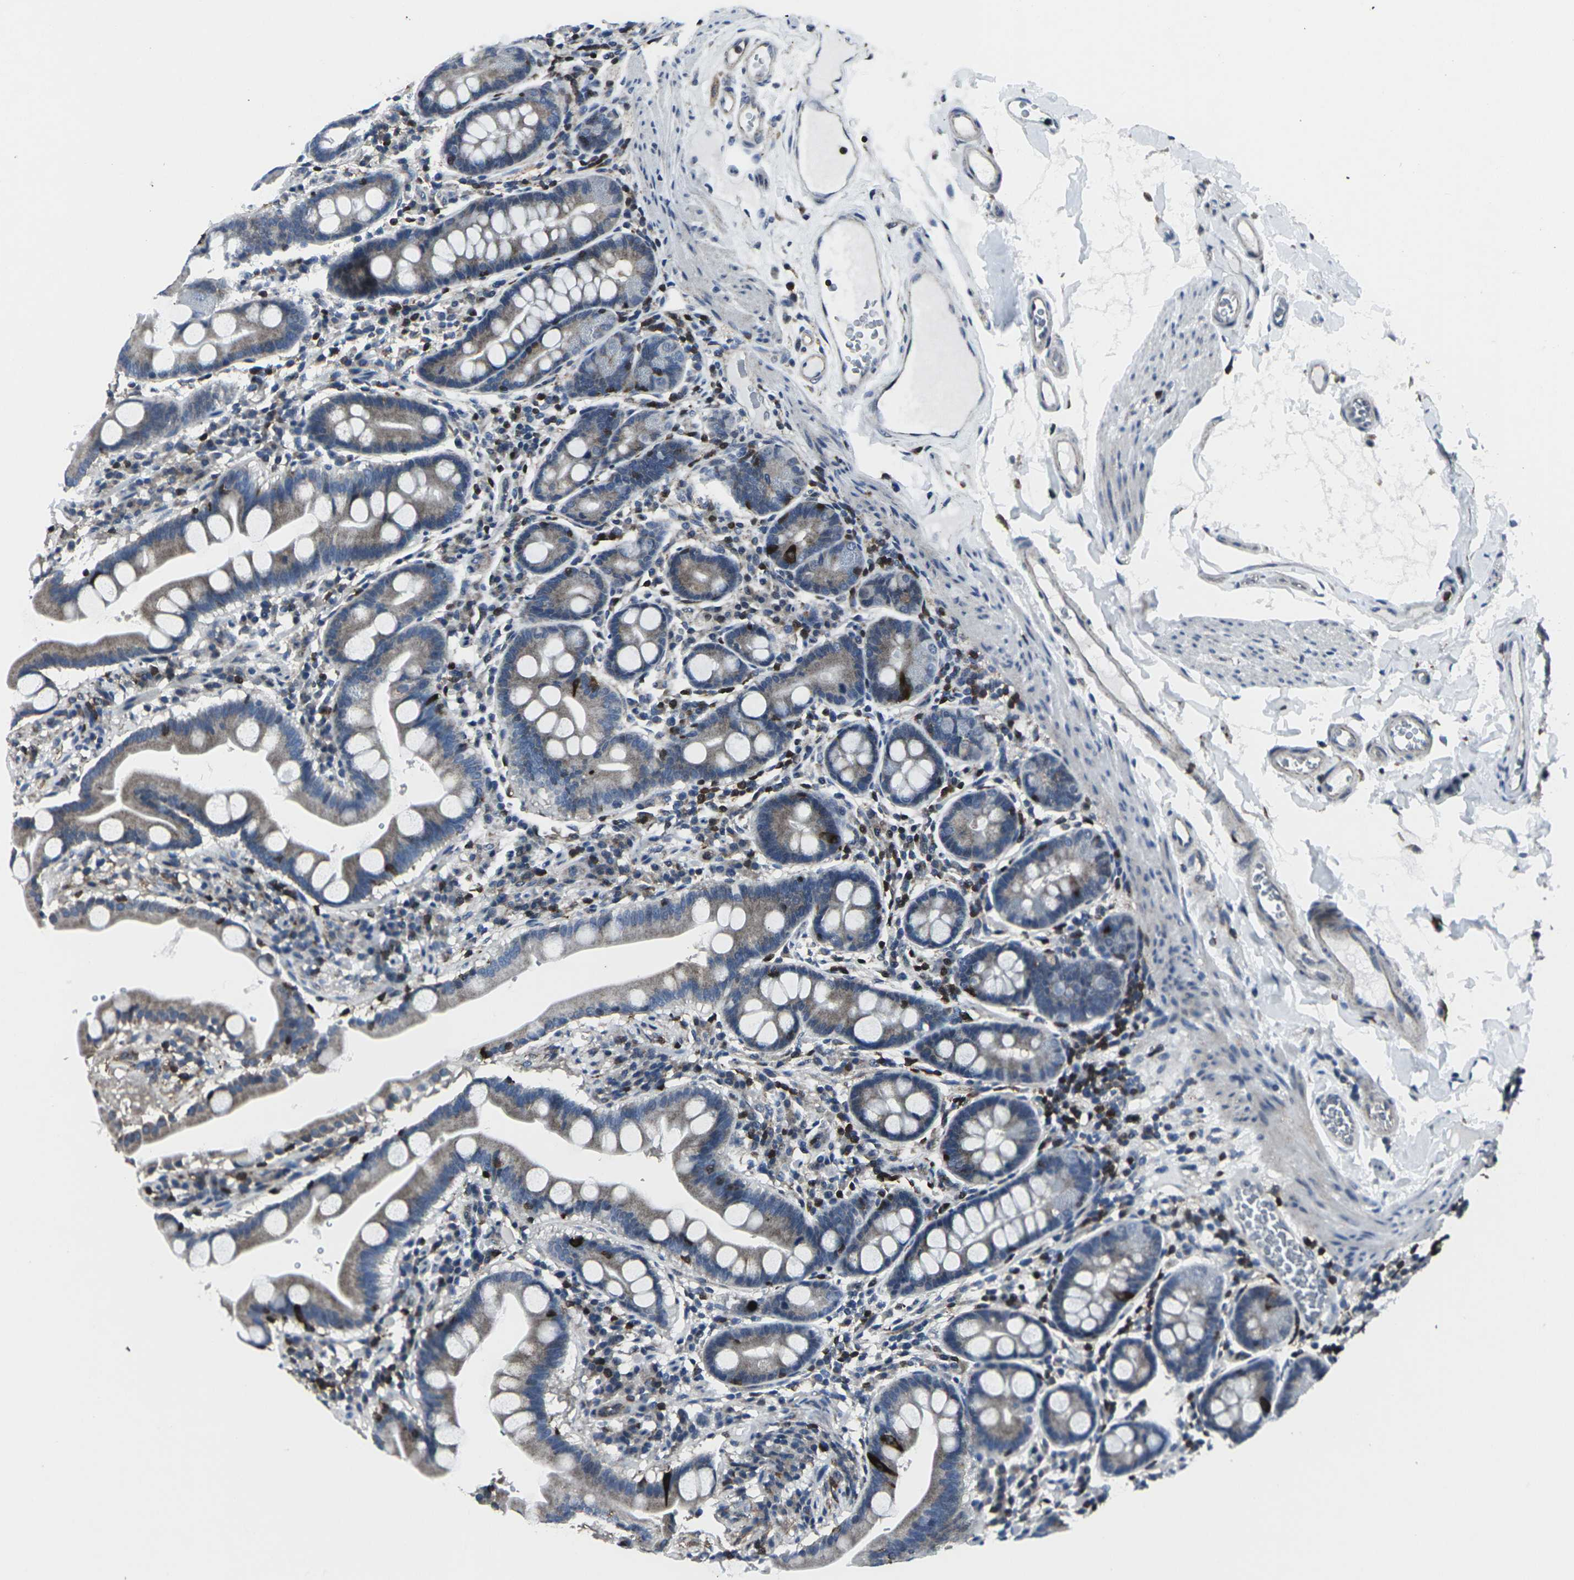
{"staining": {"intensity": "negative", "quantity": "none", "location": "none"}, "tissue": "duodenum", "cell_type": "Glandular cells", "image_type": "normal", "snomed": [{"axis": "morphology", "description": "Normal tissue, NOS"}, {"axis": "topography", "description": "Duodenum"}], "caption": "This is a micrograph of IHC staining of unremarkable duodenum, which shows no staining in glandular cells.", "gene": "STAT4", "patient": {"sex": "male", "age": 50}}